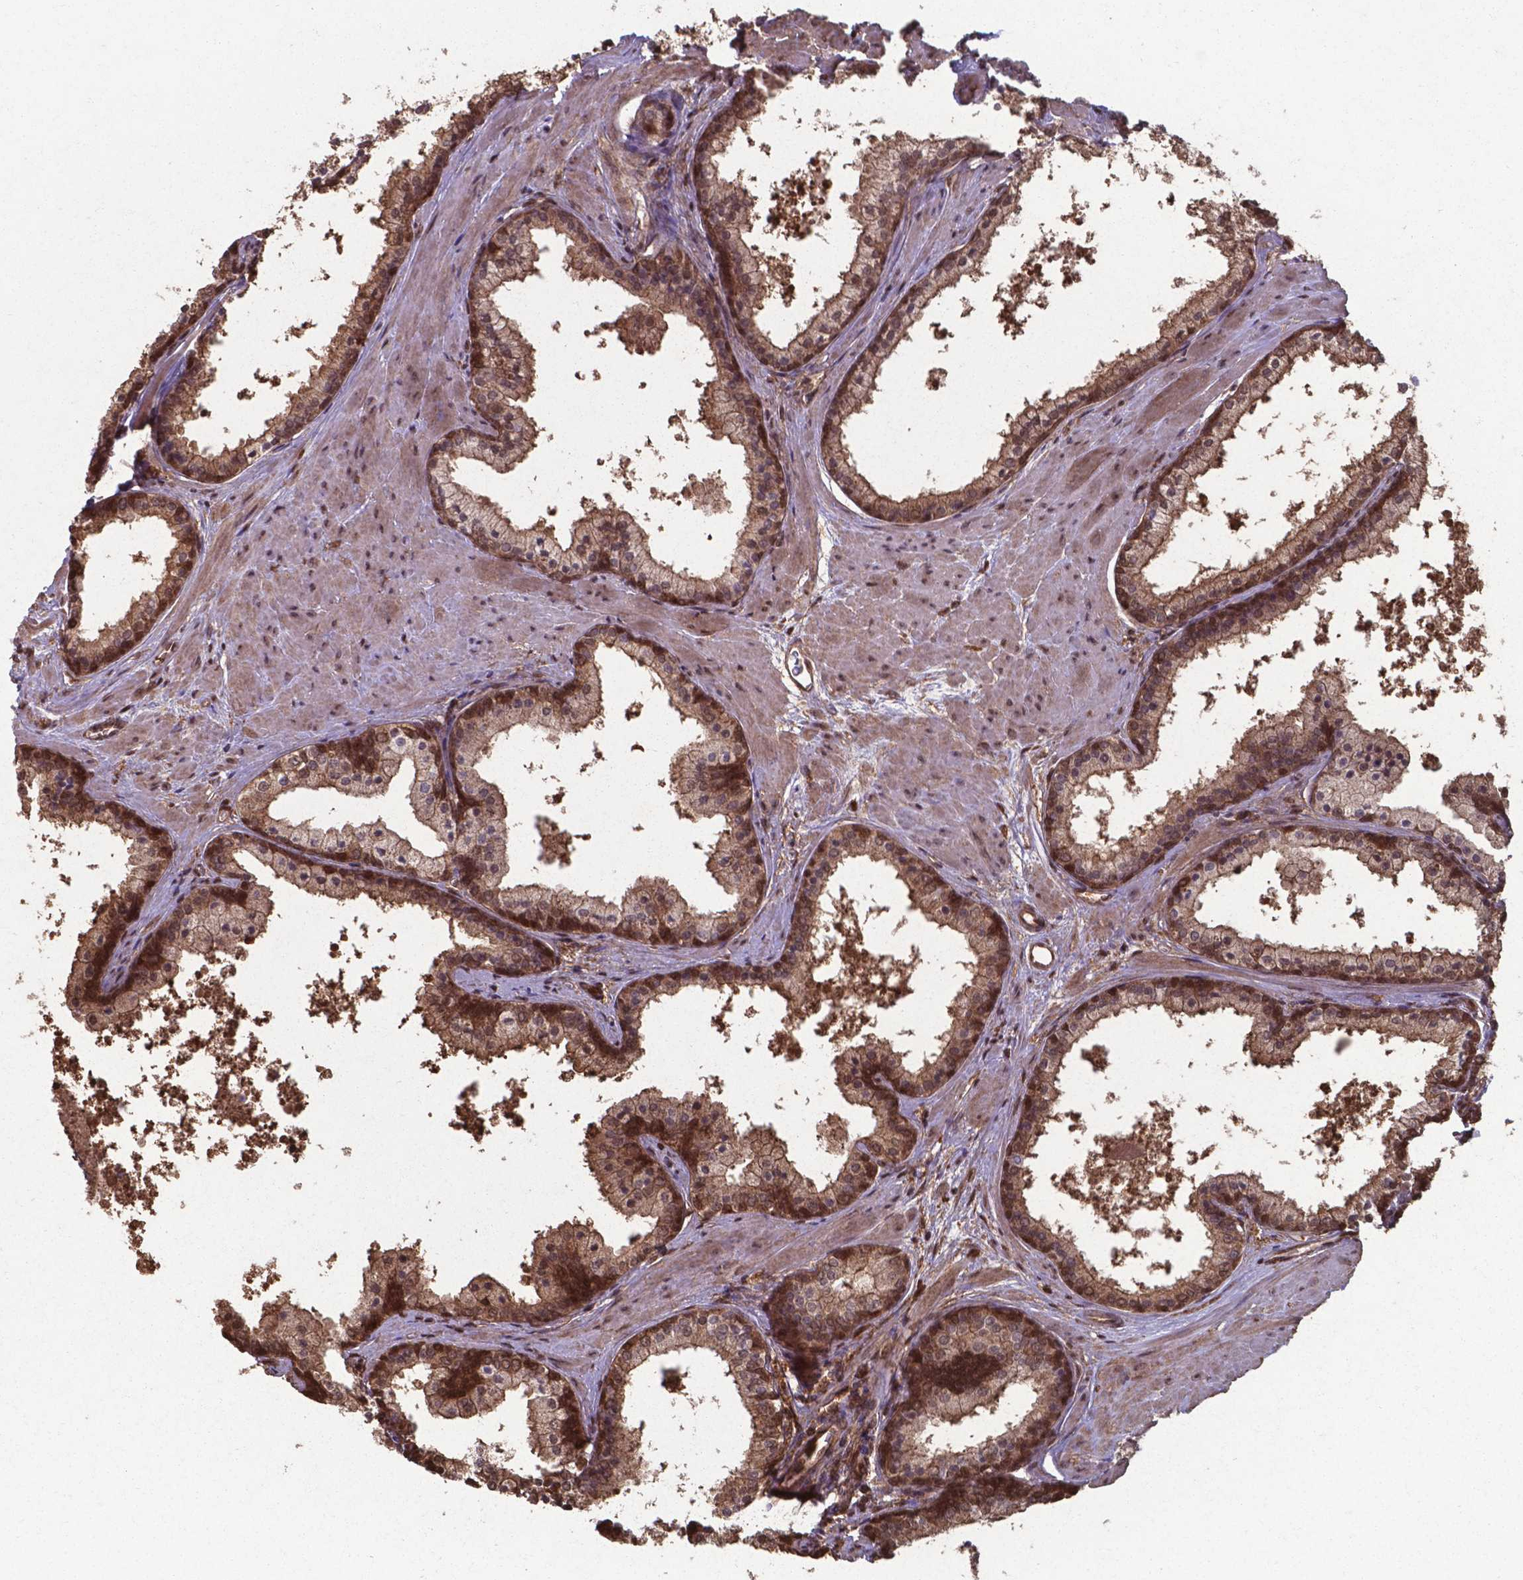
{"staining": {"intensity": "strong", "quantity": ">75%", "location": "cytoplasmic/membranous,nuclear"}, "tissue": "prostate", "cell_type": "Glandular cells", "image_type": "normal", "snomed": [{"axis": "morphology", "description": "Normal tissue, NOS"}, {"axis": "topography", "description": "Prostate"}], "caption": "Normal prostate demonstrates strong cytoplasmic/membranous,nuclear positivity in about >75% of glandular cells The staining was performed using DAB to visualize the protein expression in brown, while the nuclei were stained in blue with hematoxylin (Magnification: 20x)..", "gene": "CHP2", "patient": {"sex": "male", "age": 61}}